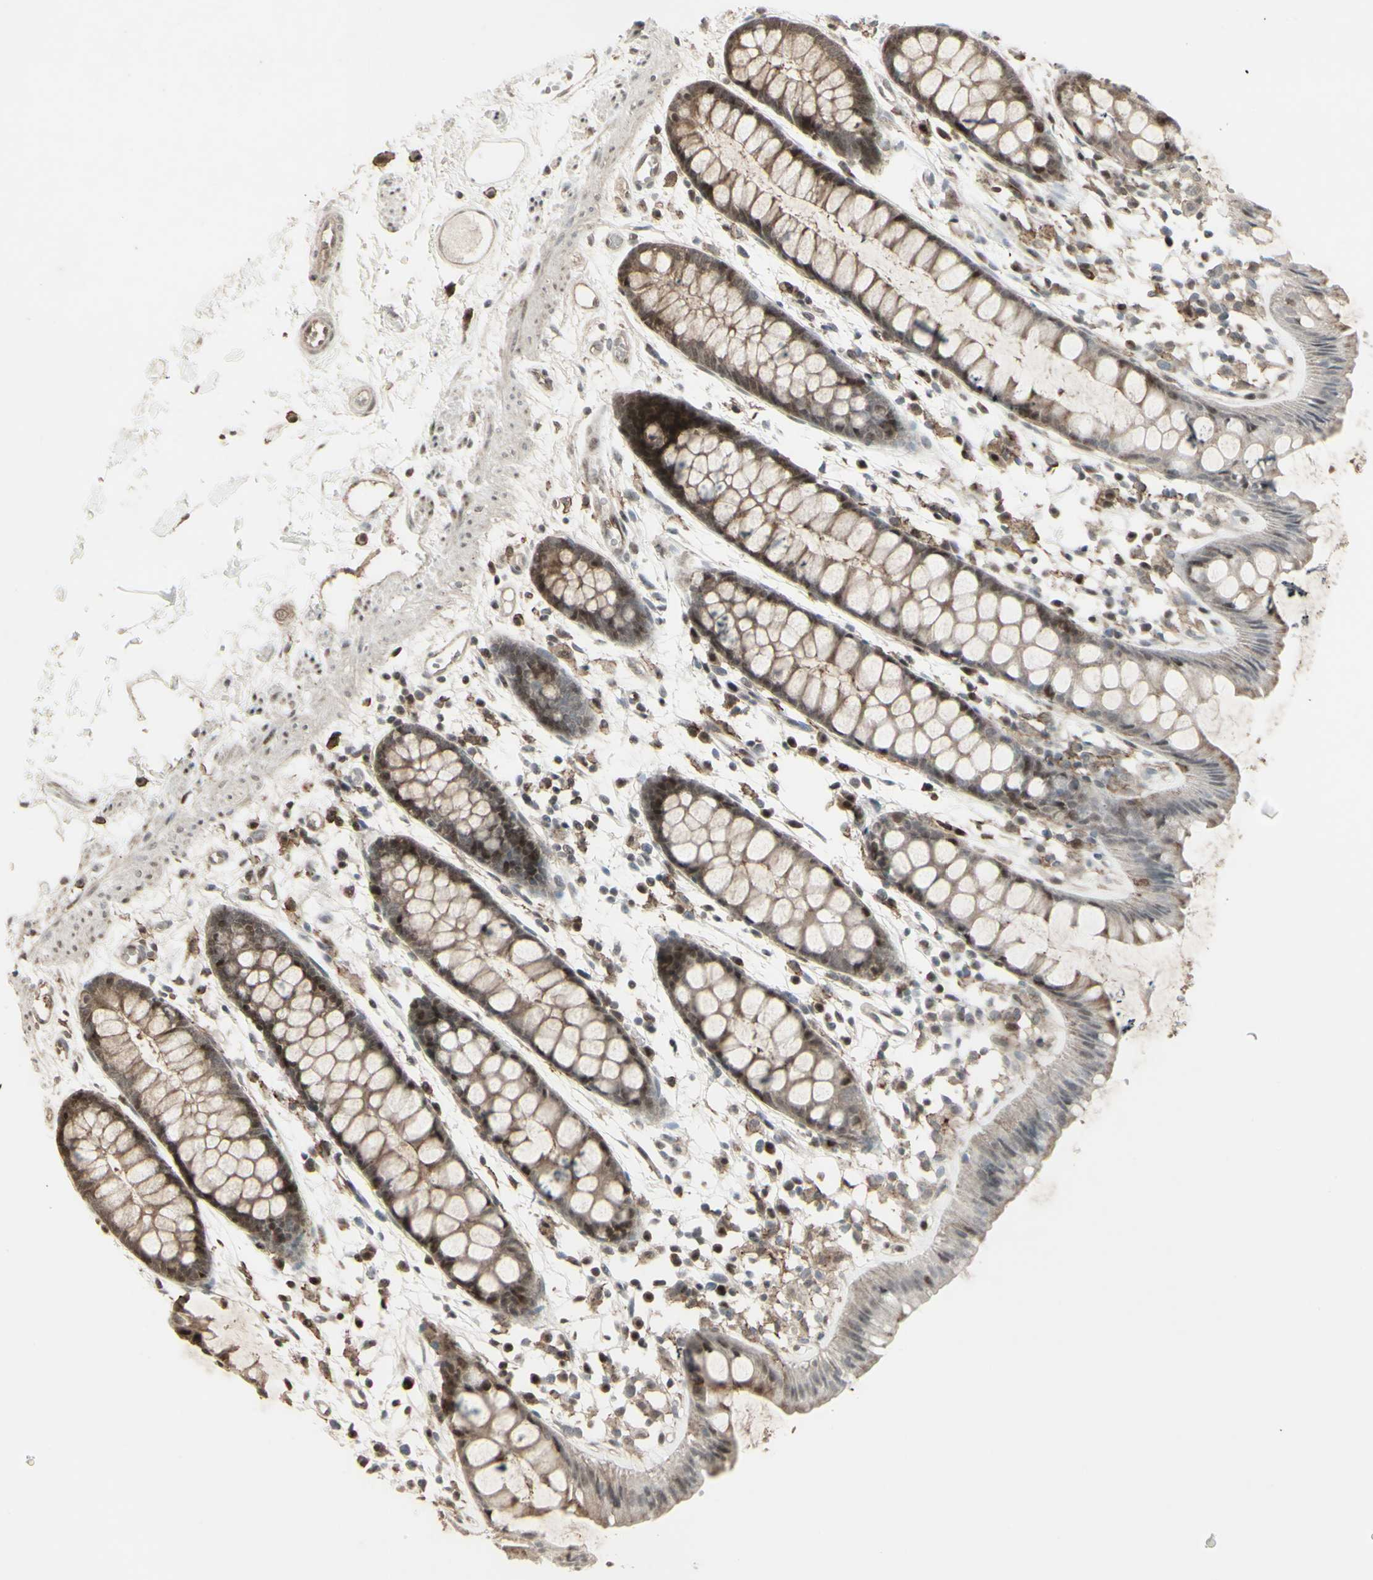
{"staining": {"intensity": "moderate", "quantity": ">75%", "location": "cytoplasmic/membranous,nuclear"}, "tissue": "rectum", "cell_type": "Glandular cells", "image_type": "normal", "snomed": [{"axis": "morphology", "description": "Normal tissue, NOS"}, {"axis": "topography", "description": "Rectum"}], "caption": "A brown stain shows moderate cytoplasmic/membranous,nuclear expression of a protein in glandular cells of normal human rectum. (DAB IHC, brown staining for protein, blue staining for nuclei).", "gene": "CD33", "patient": {"sex": "female", "age": 66}}